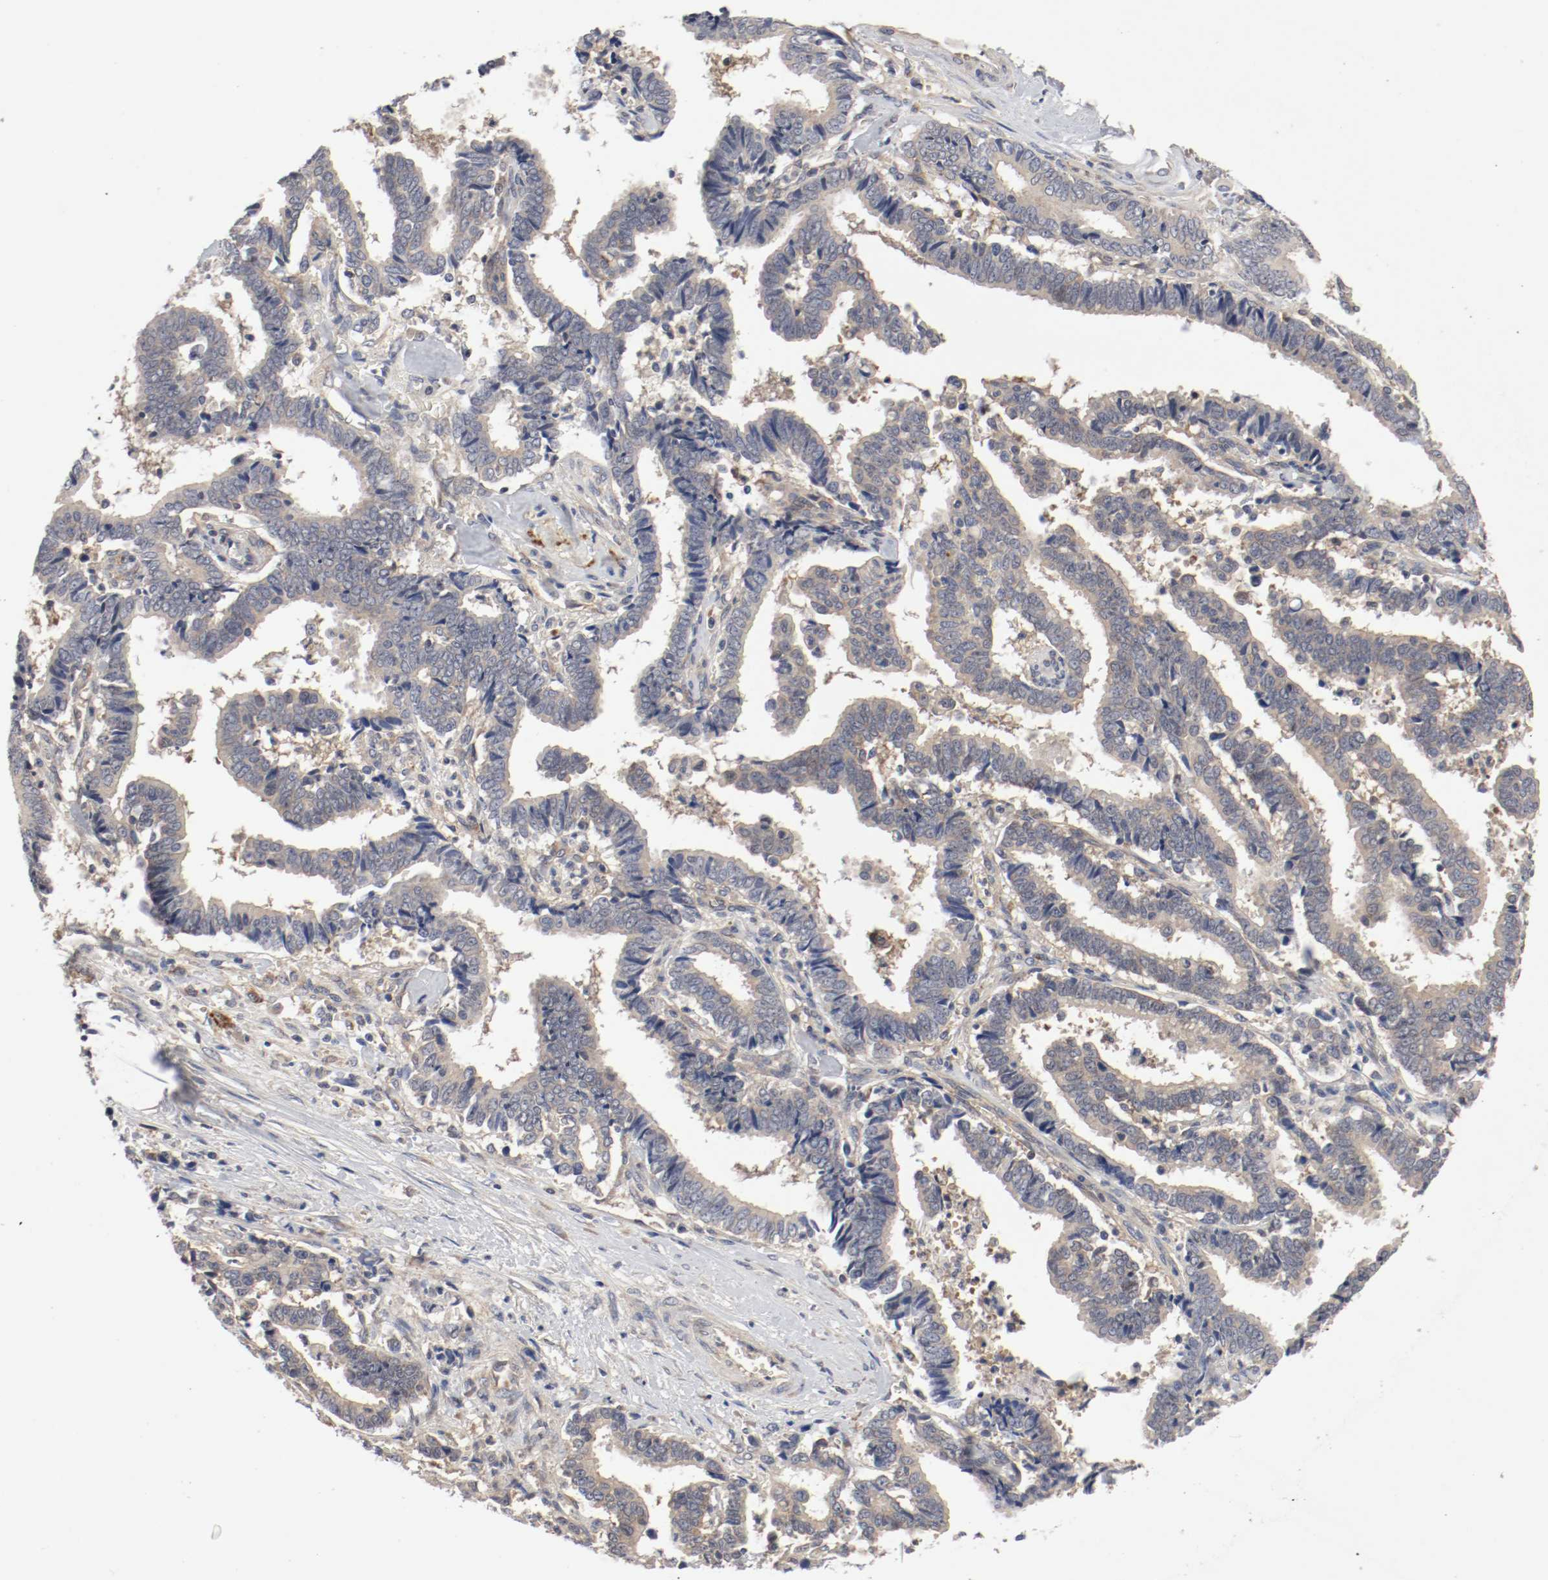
{"staining": {"intensity": "weak", "quantity": ">75%", "location": "cytoplasmic/membranous"}, "tissue": "liver cancer", "cell_type": "Tumor cells", "image_type": "cancer", "snomed": [{"axis": "morphology", "description": "Cholangiocarcinoma"}, {"axis": "topography", "description": "Liver"}], "caption": "This image demonstrates immunohistochemistry (IHC) staining of liver cancer, with low weak cytoplasmic/membranous positivity in about >75% of tumor cells.", "gene": "REN", "patient": {"sex": "male", "age": 57}}